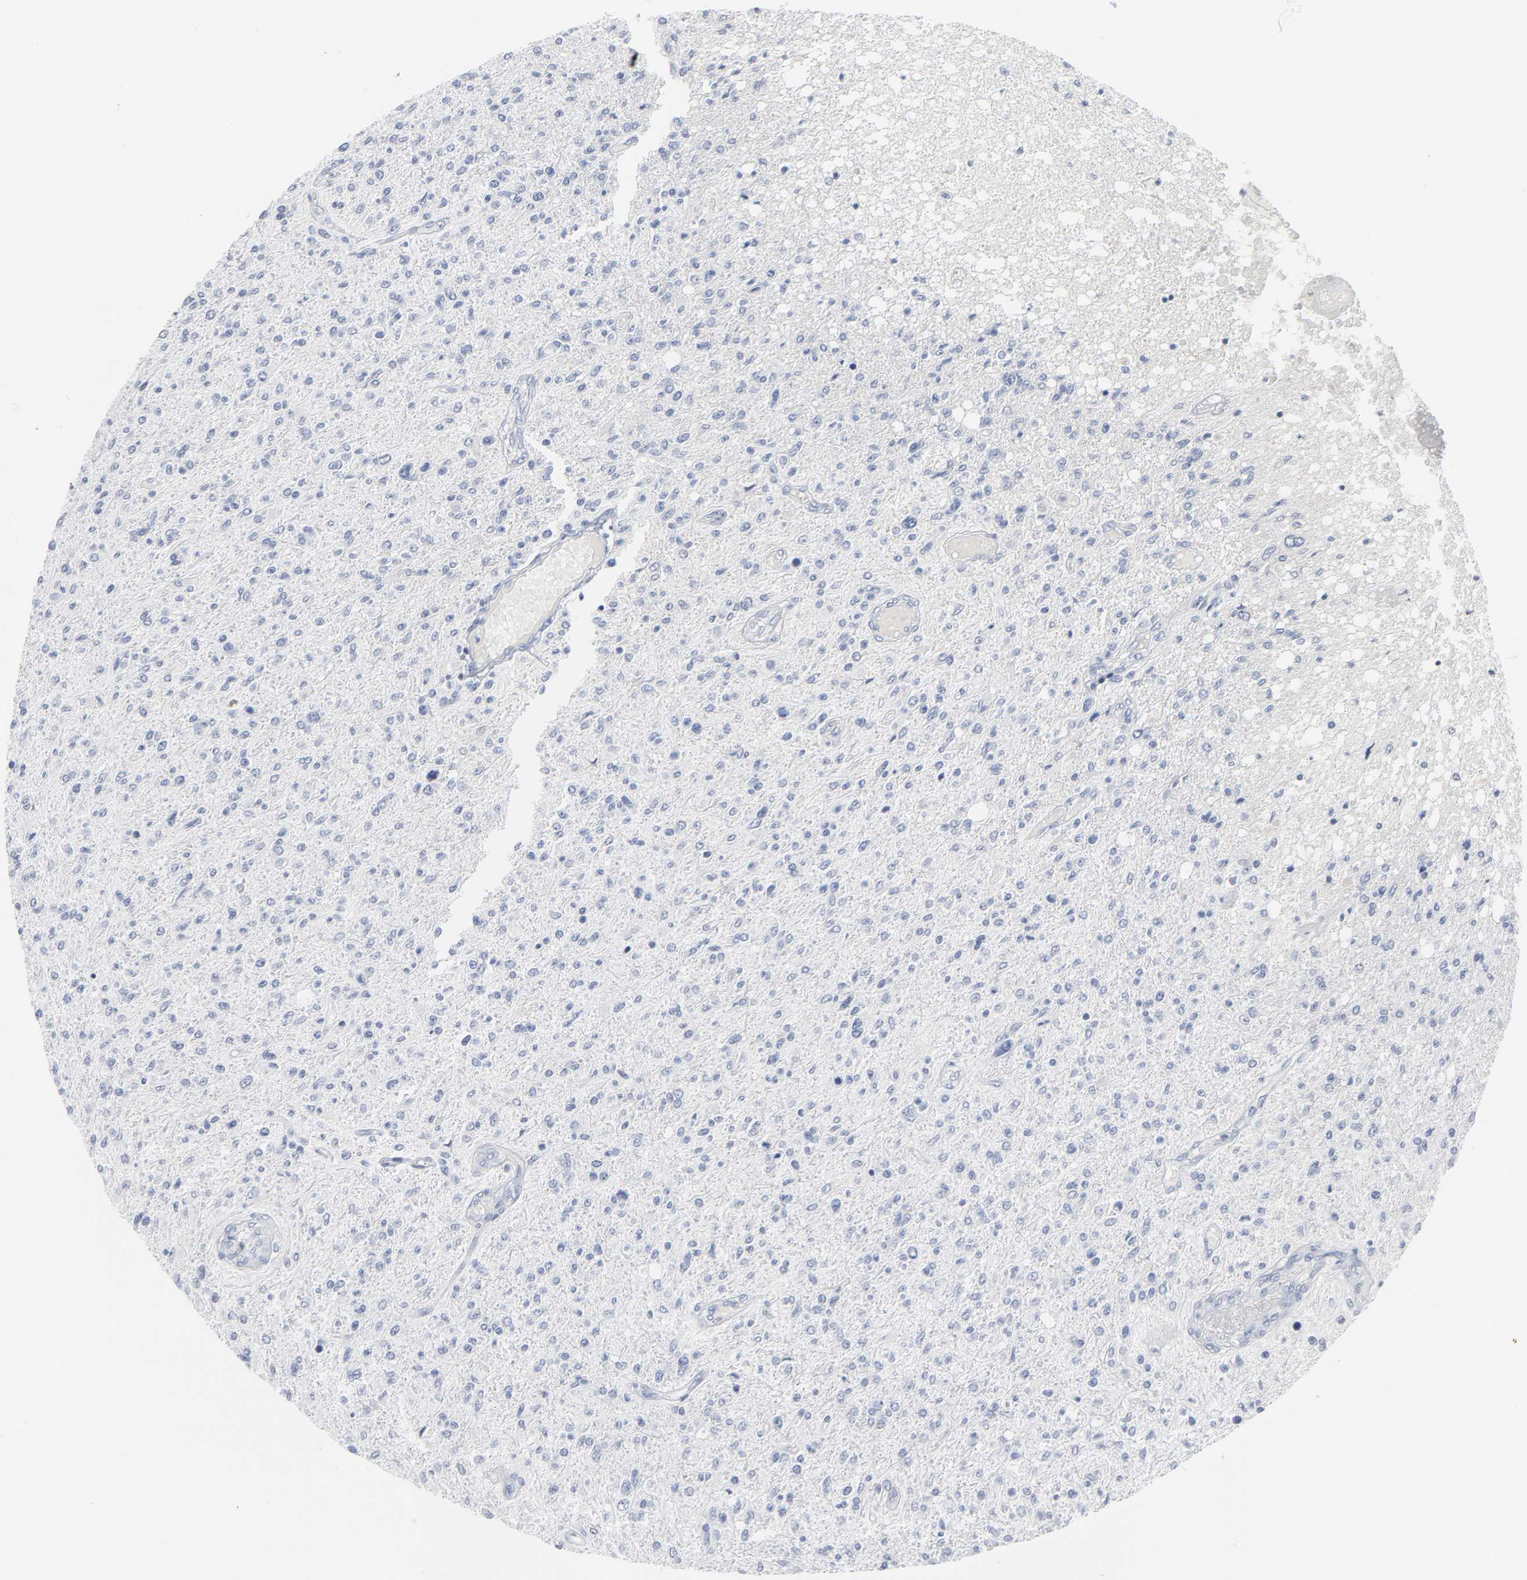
{"staining": {"intensity": "negative", "quantity": "none", "location": "none"}, "tissue": "glioma", "cell_type": "Tumor cells", "image_type": "cancer", "snomed": [{"axis": "morphology", "description": "Glioma, malignant, High grade"}, {"axis": "topography", "description": "Cerebral cortex"}], "caption": "This is a image of immunohistochemistry (IHC) staining of glioma, which shows no positivity in tumor cells.", "gene": "PTK2B", "patient": {"sex": "male", "age": 76}}